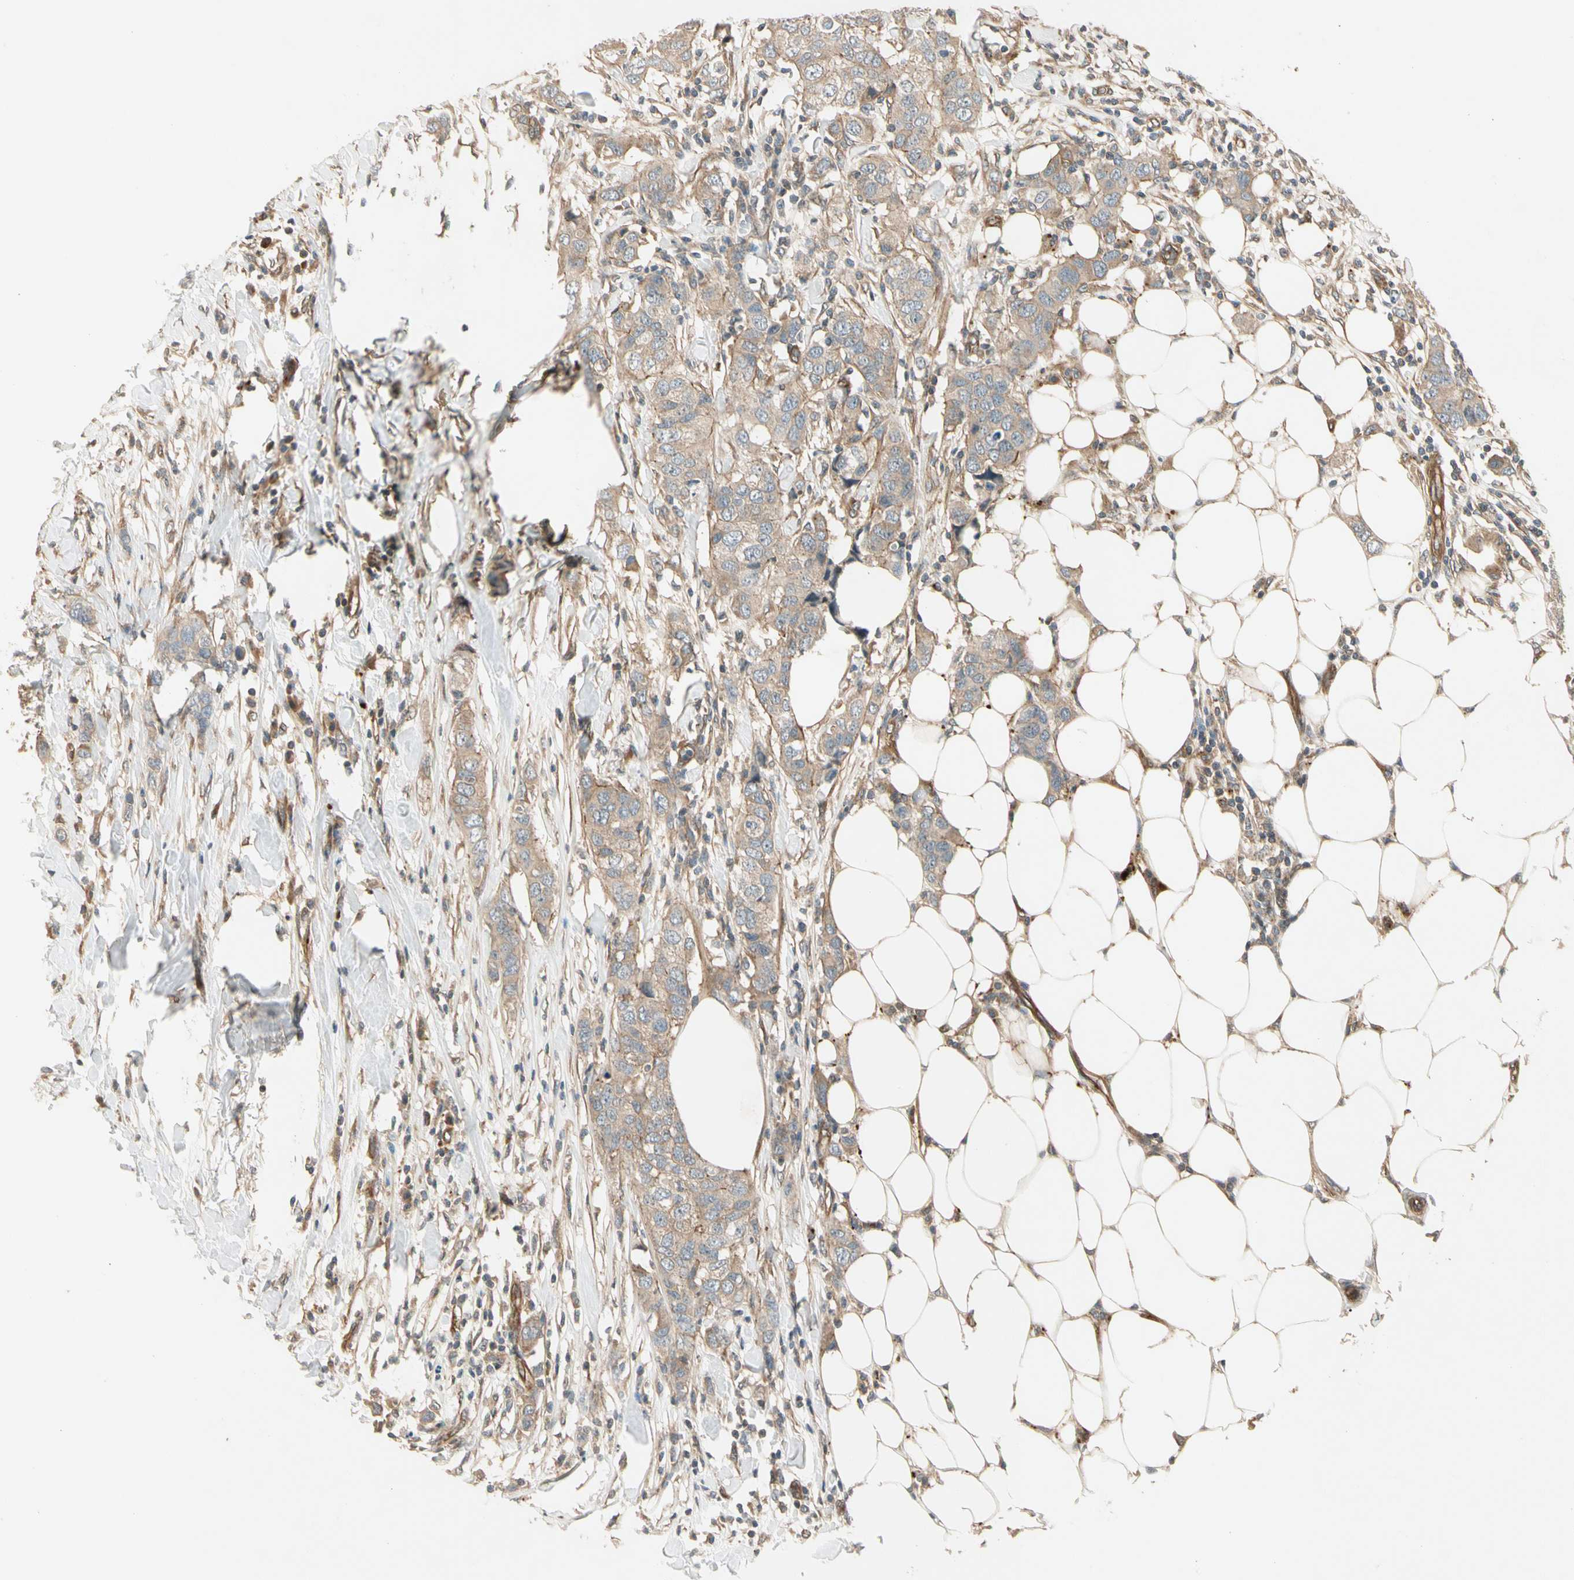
{"staining": {"intensity": "weak", "quantity": ">75%", "location": "cytoplasmic/membranous"}, "tissue": "breast cancer", "cell_type": "Tumor cells", "image_type": "cancer", "snomed": [{"axis": "morphology", "description": "Duct carcinoma"}, {"axis": "topography", "description": "Breast"}], "caption": "Protein analysis of breast cancer tissue demonstrates weak cytoplasmic/membranous positivity in approximately >75% of tumor cells.", "gene": "ROCK2", "patient": {"sex": "female", "age": 50}}